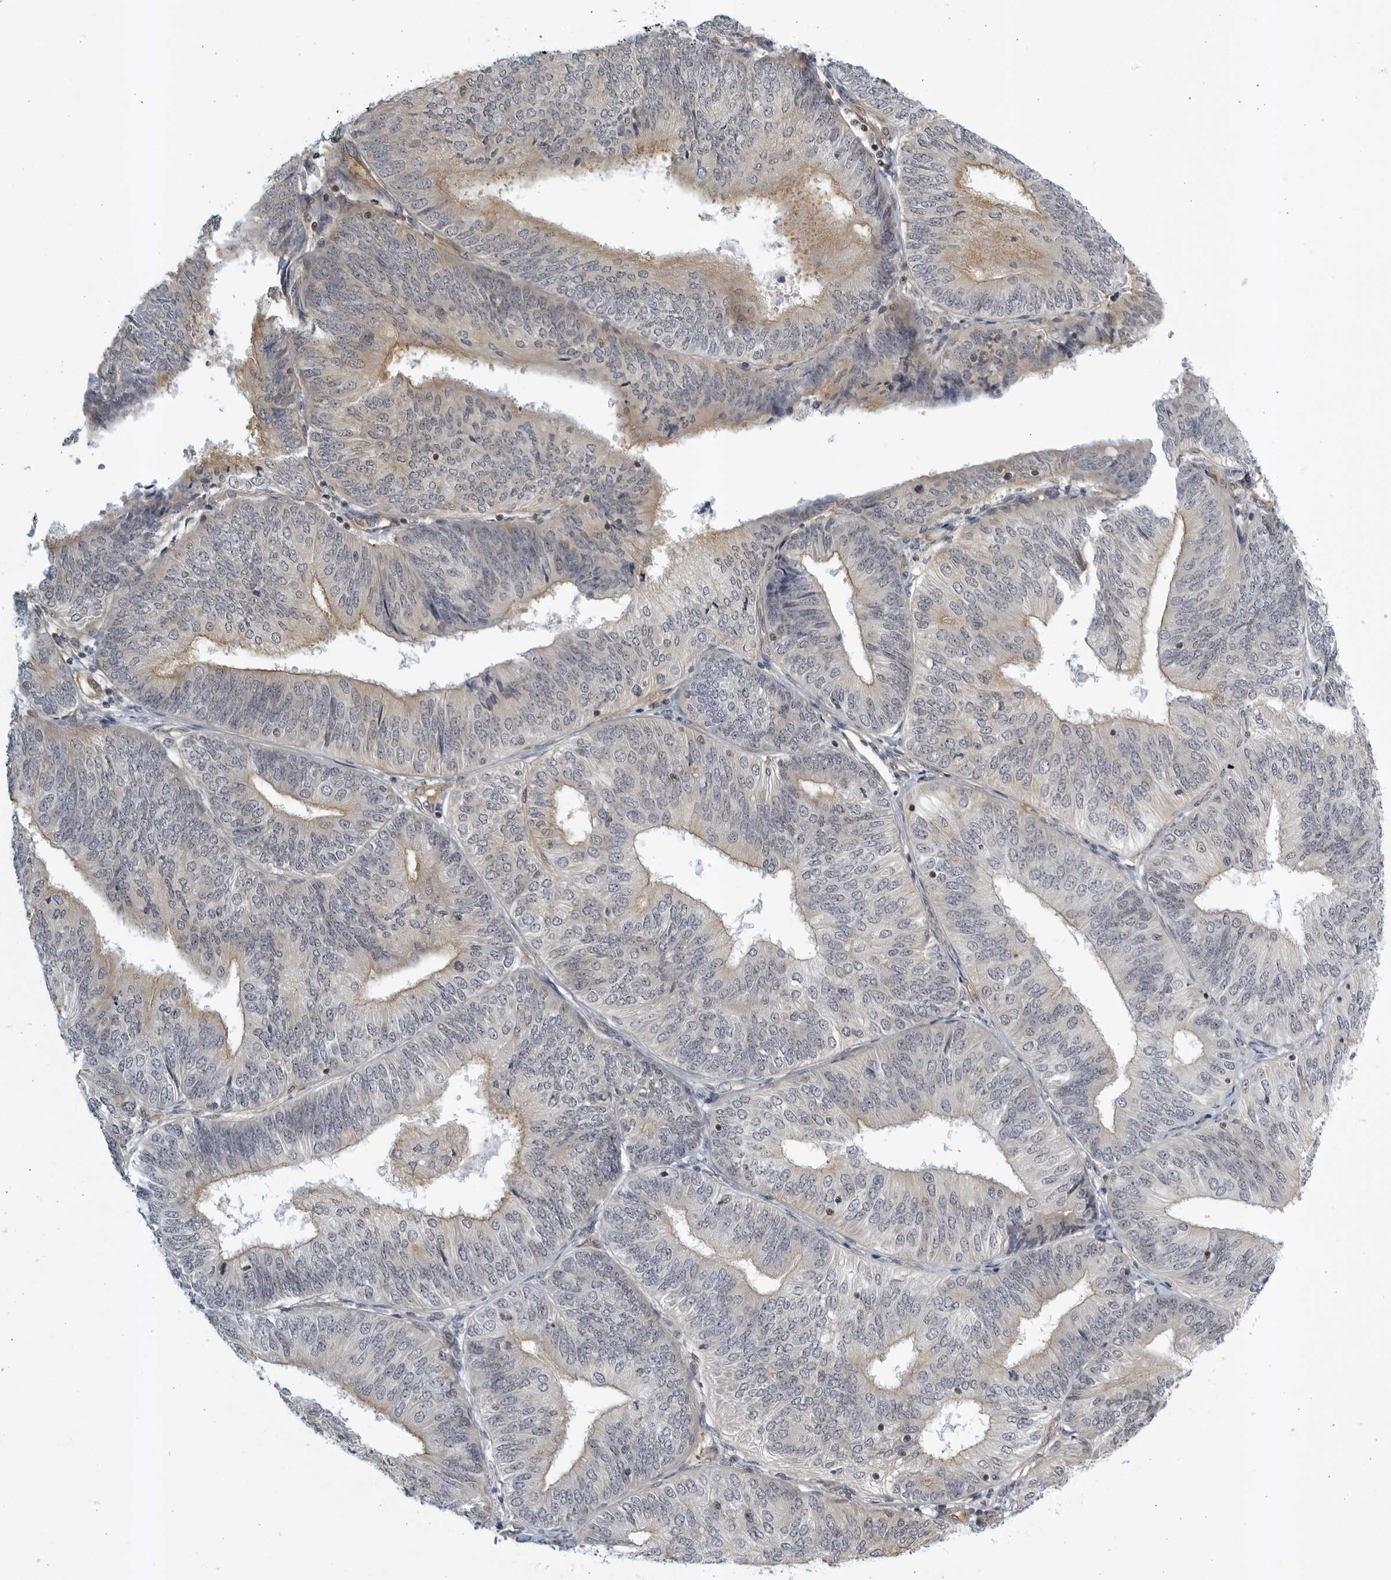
{"staining": {"intensity": "weak", "quantity": "25%-75%", "location": "cytoplasmic/membranous"}, "tissue": "endometrial cancer", "cell_type": "Tumor cells", "image_type": "cancer", "snomed": [{"axis": "morphology", "description": "Adenocarcinoma, NOS"}, {"axis": "topography", "description": "Endometrium"}], "caption": "This is a histology image of immunohistochemistry staining of endometrial cancer, which shows weak positivity in the cytoplasmic/membranous of tumor cells.", "gene": "SERTAD4", "patient": {"sex": "female", "age": 58}}